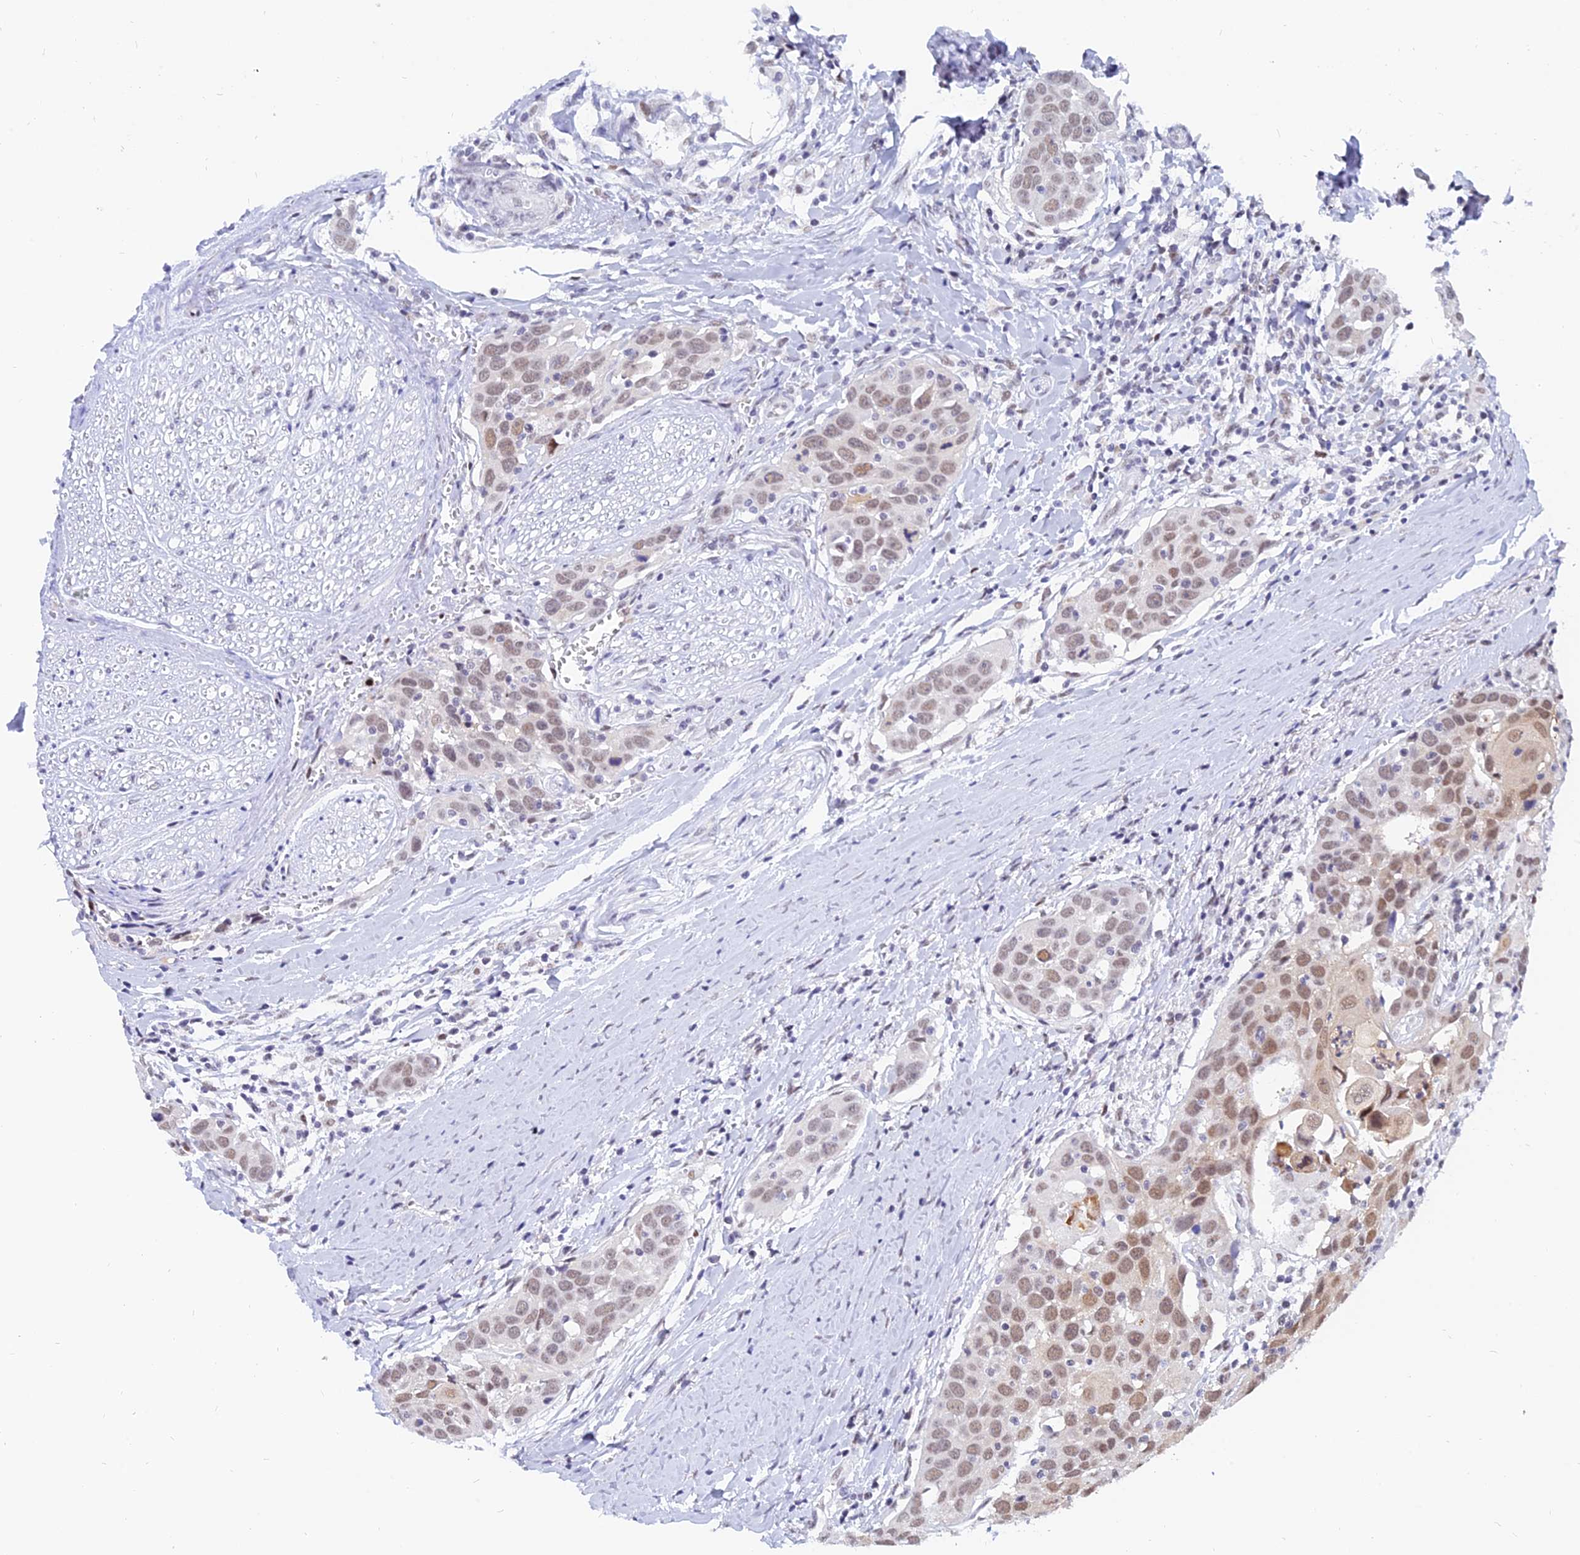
{"staining": {"intensity": "moderate", "quantity": "25%-75%", "location": "nuclear"}, "tissue": "head and neck cancer", "cell_type": "Tumor cells", "image_type": "cancer", "snomed": [{"axis": "morphology", "description": "Squamous cell carcinoma, NOS"}, {"axis": "topography", "description": "Oral tissue"}, {"axis": "topography", "description": "Head-Neck"}], "caption": "DAB (3,3'-diaminobenzidine) immunohistochemical staining of human squamous cell carcinoma (head and neck) exhibits moderate nuclear protein staining in about 25%-75% of tumor cells.", "gene": "DPY30", "patient": {"sex": "female", "age": 50}}